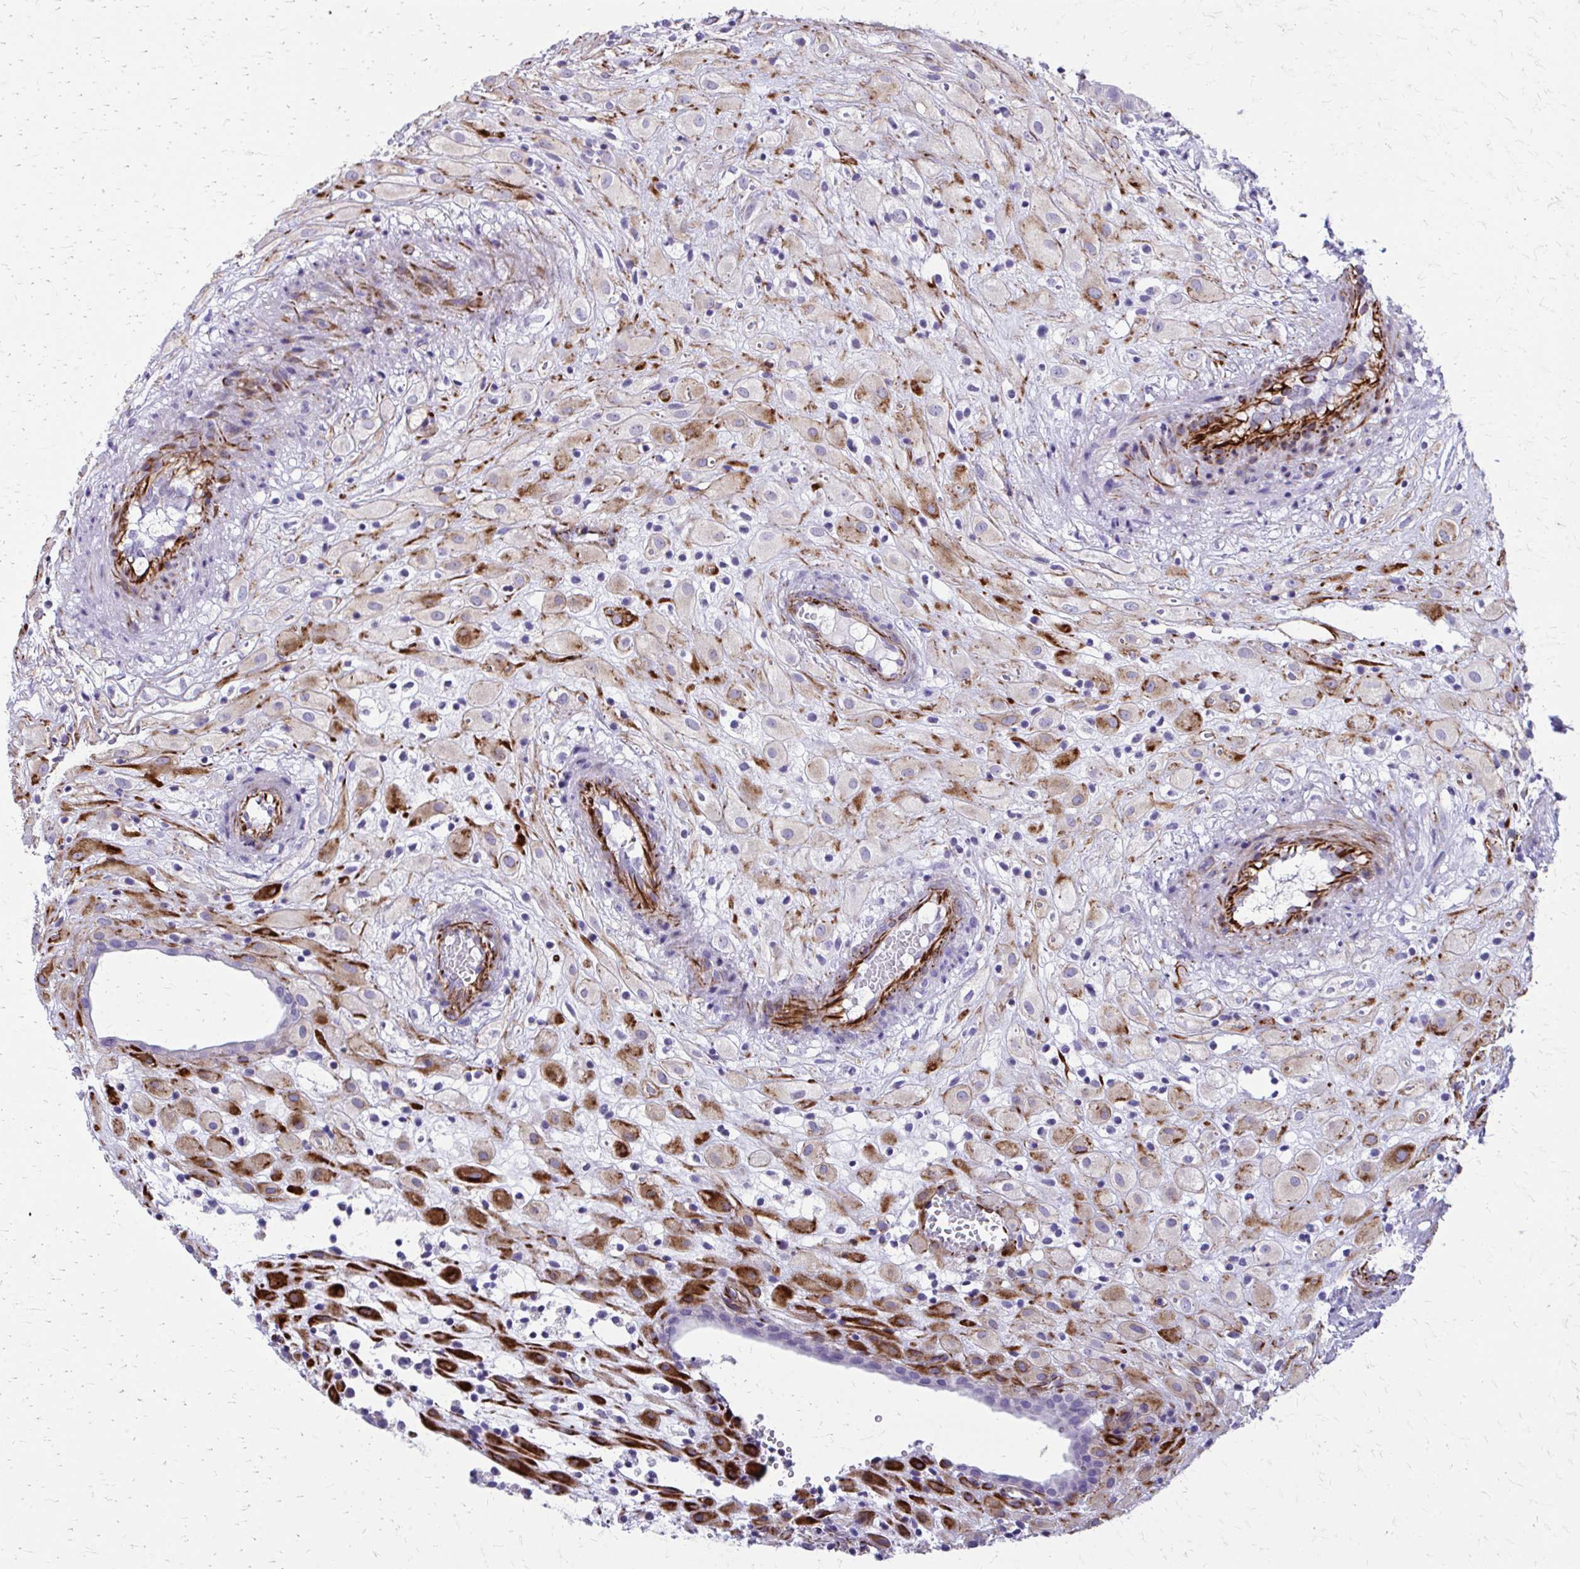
{"staining": {"intensity": "strong", "quantity": "25%-75%", "location": "cytoplasmic/membranous"}, "tissue": "placenta", "cell_type": "Decidual cells", "image_type": "normal", "snomed": [{"axis": "morphology", "description": "Normal tissue, NOS"}, {"axis": "topography", "description": "Placenta"}], "caption": "This image demonstrates immunohistochemistry (IHC) staining of normal placenta, with high strong cytoplasmic/membranous staining in about 25%-75% of decidual cells.", "gene": "TRIM6", "patient": {"sex": "female", "age": 24}}